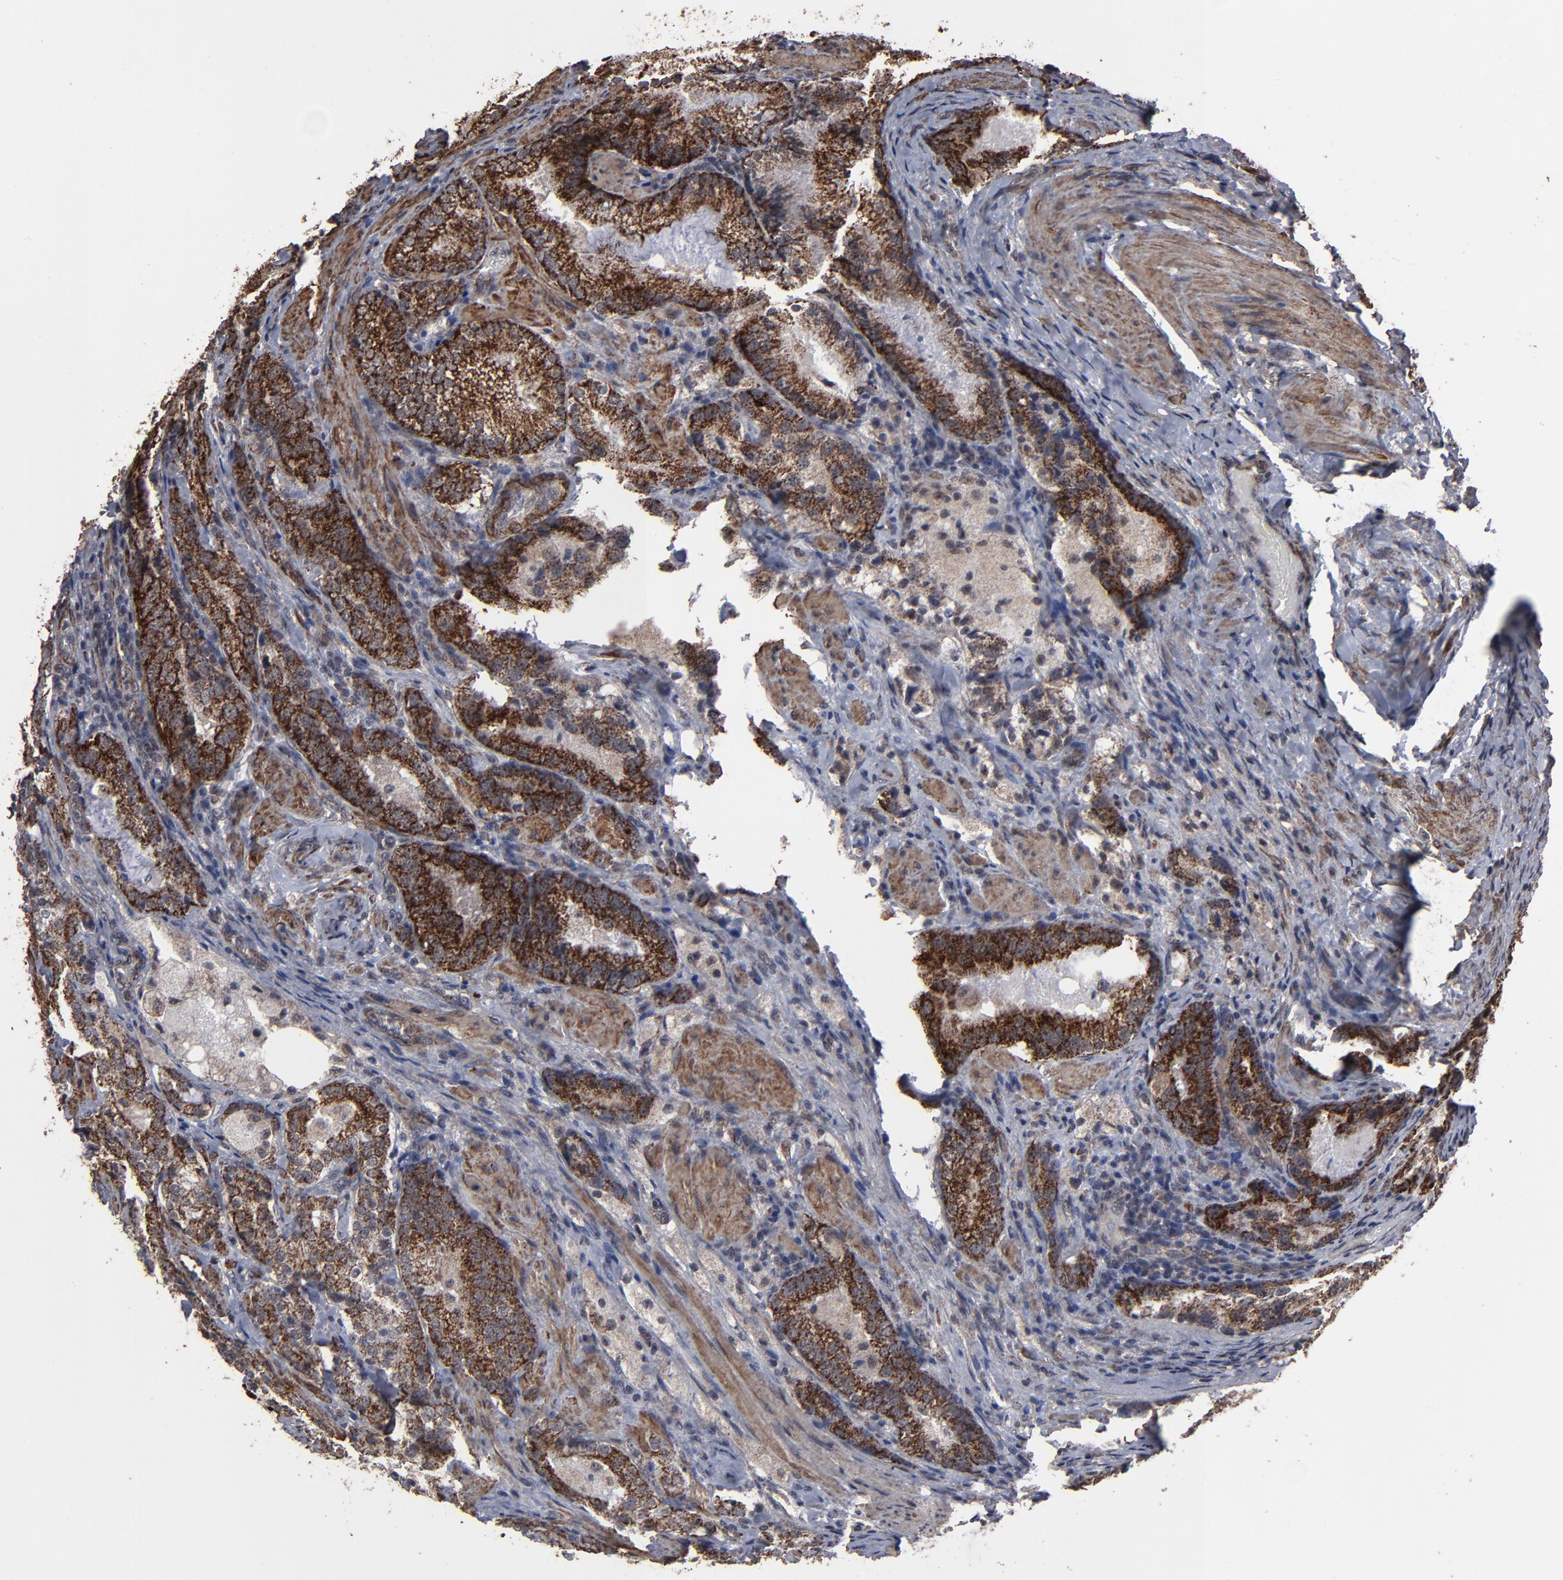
{"staining": {"intensity": "strong", "quantity": ">75%", "location": "cytoplasmic/membranous"}, "tissue": "prostate cancer", "cell_type": "Tumor cells", "image_type": "cancer", "snomed": [{"axis": "morphology", "description": "Adenocarcinoma, High grade"}, {"axis": "topography", "description": "Prostate"}], "caption": "Protein expression analysis of human high-grade adenocarcinoma (prostate) reveals strong cytoplasmic/membranous staining in approximately >75% of tumor cells.", "gene": "BNIP3", "patient": {"sex": "male", "age": 63}}